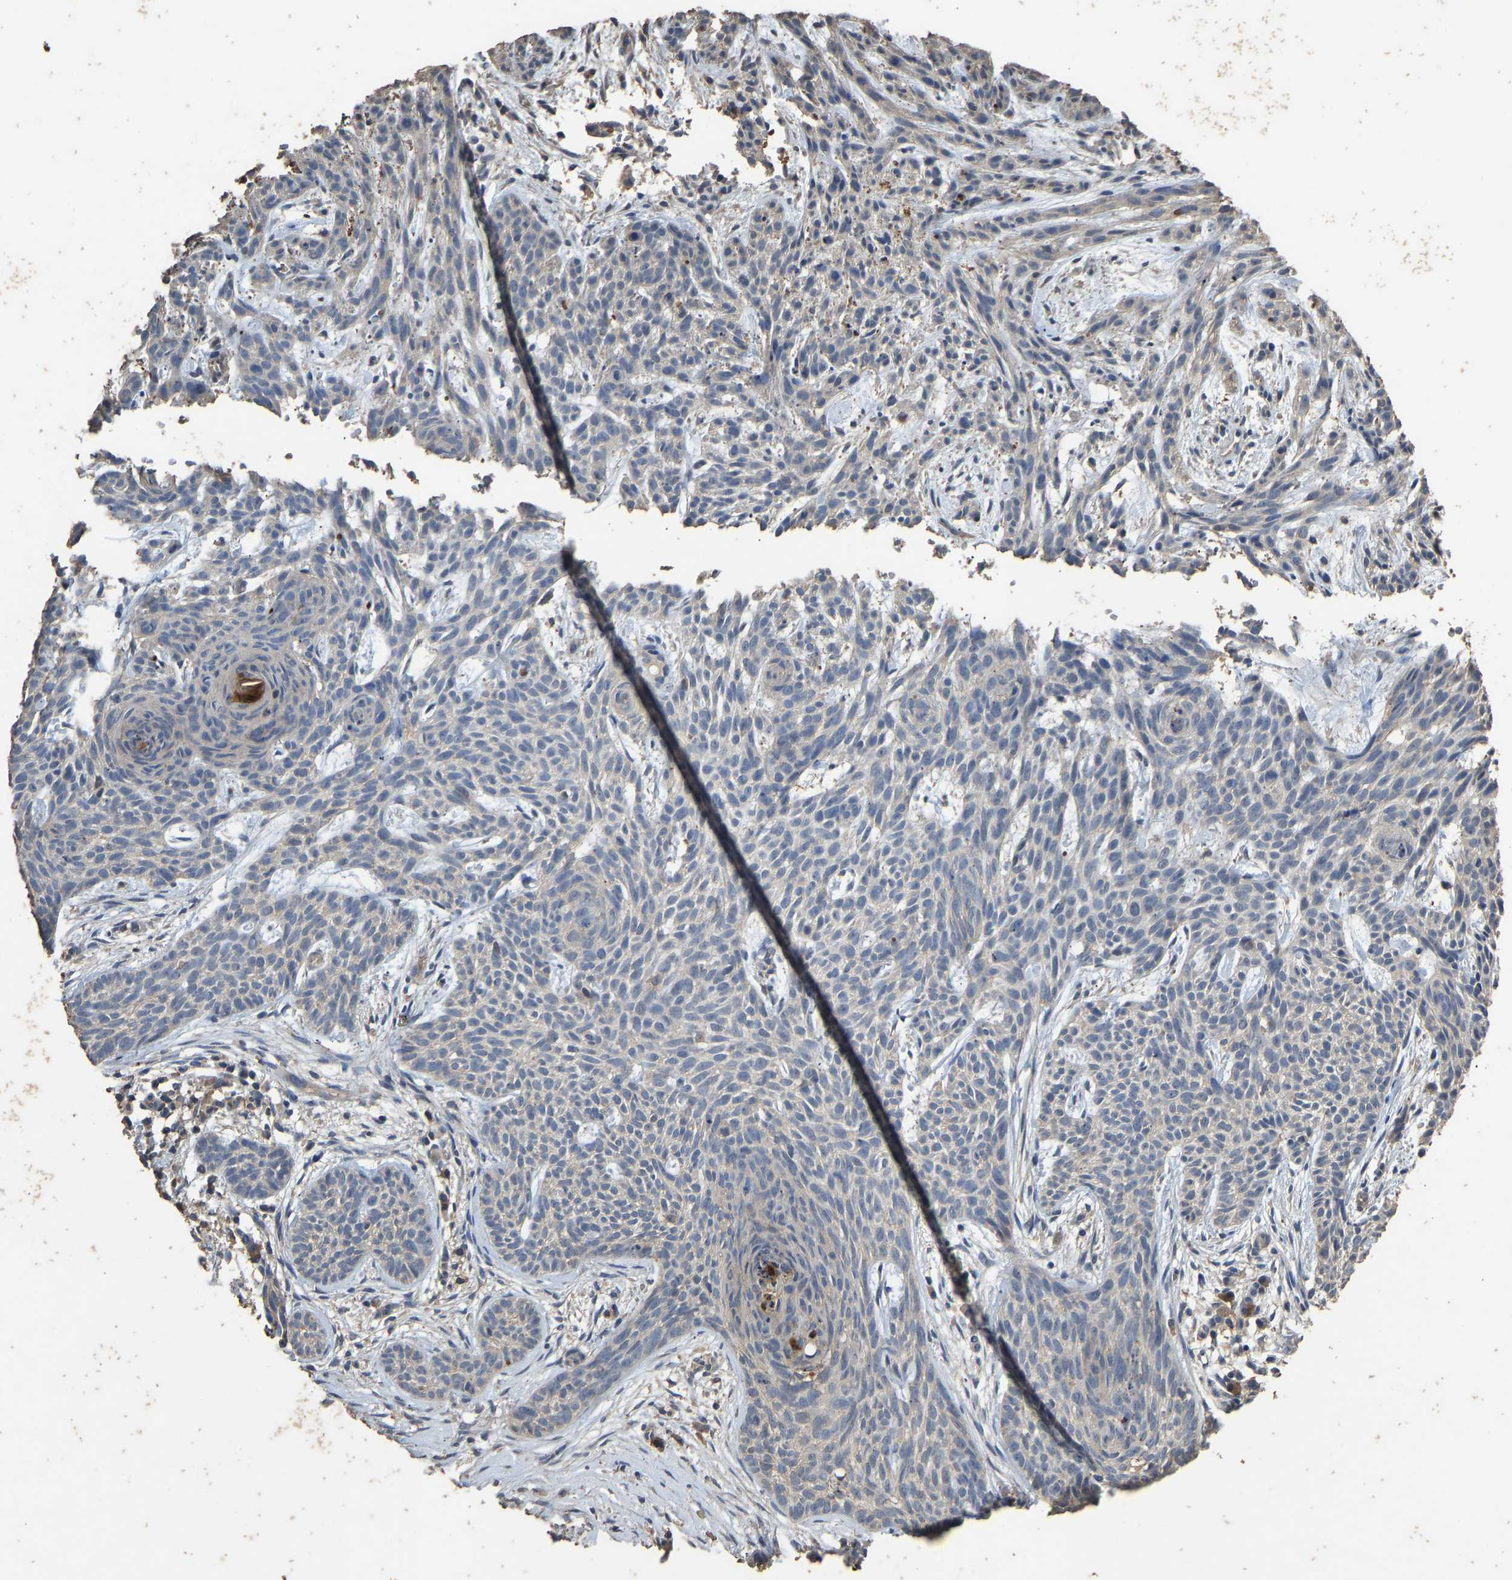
{"staining": {"intensity": "weak", "quantity": "25%-75%", "location": "cytoplasmic/membranous"}, "tissue": "skin cancer", "cell_type": "Tumor cells", "image_type": "cancer", "snomed": [{"axis": "morphology", "description": "Basal cell carcinoma"}, {"axis": "topography", "description": "Skin"}], "caption": "The immunohistochemical stain highlights weak cytoplasmic/membranous staining in tumor cells of skin cancer (basal cell carcinoma) tissue.", "gene": "CIDEC", "patient": {"sex": "female", "age": 59}}